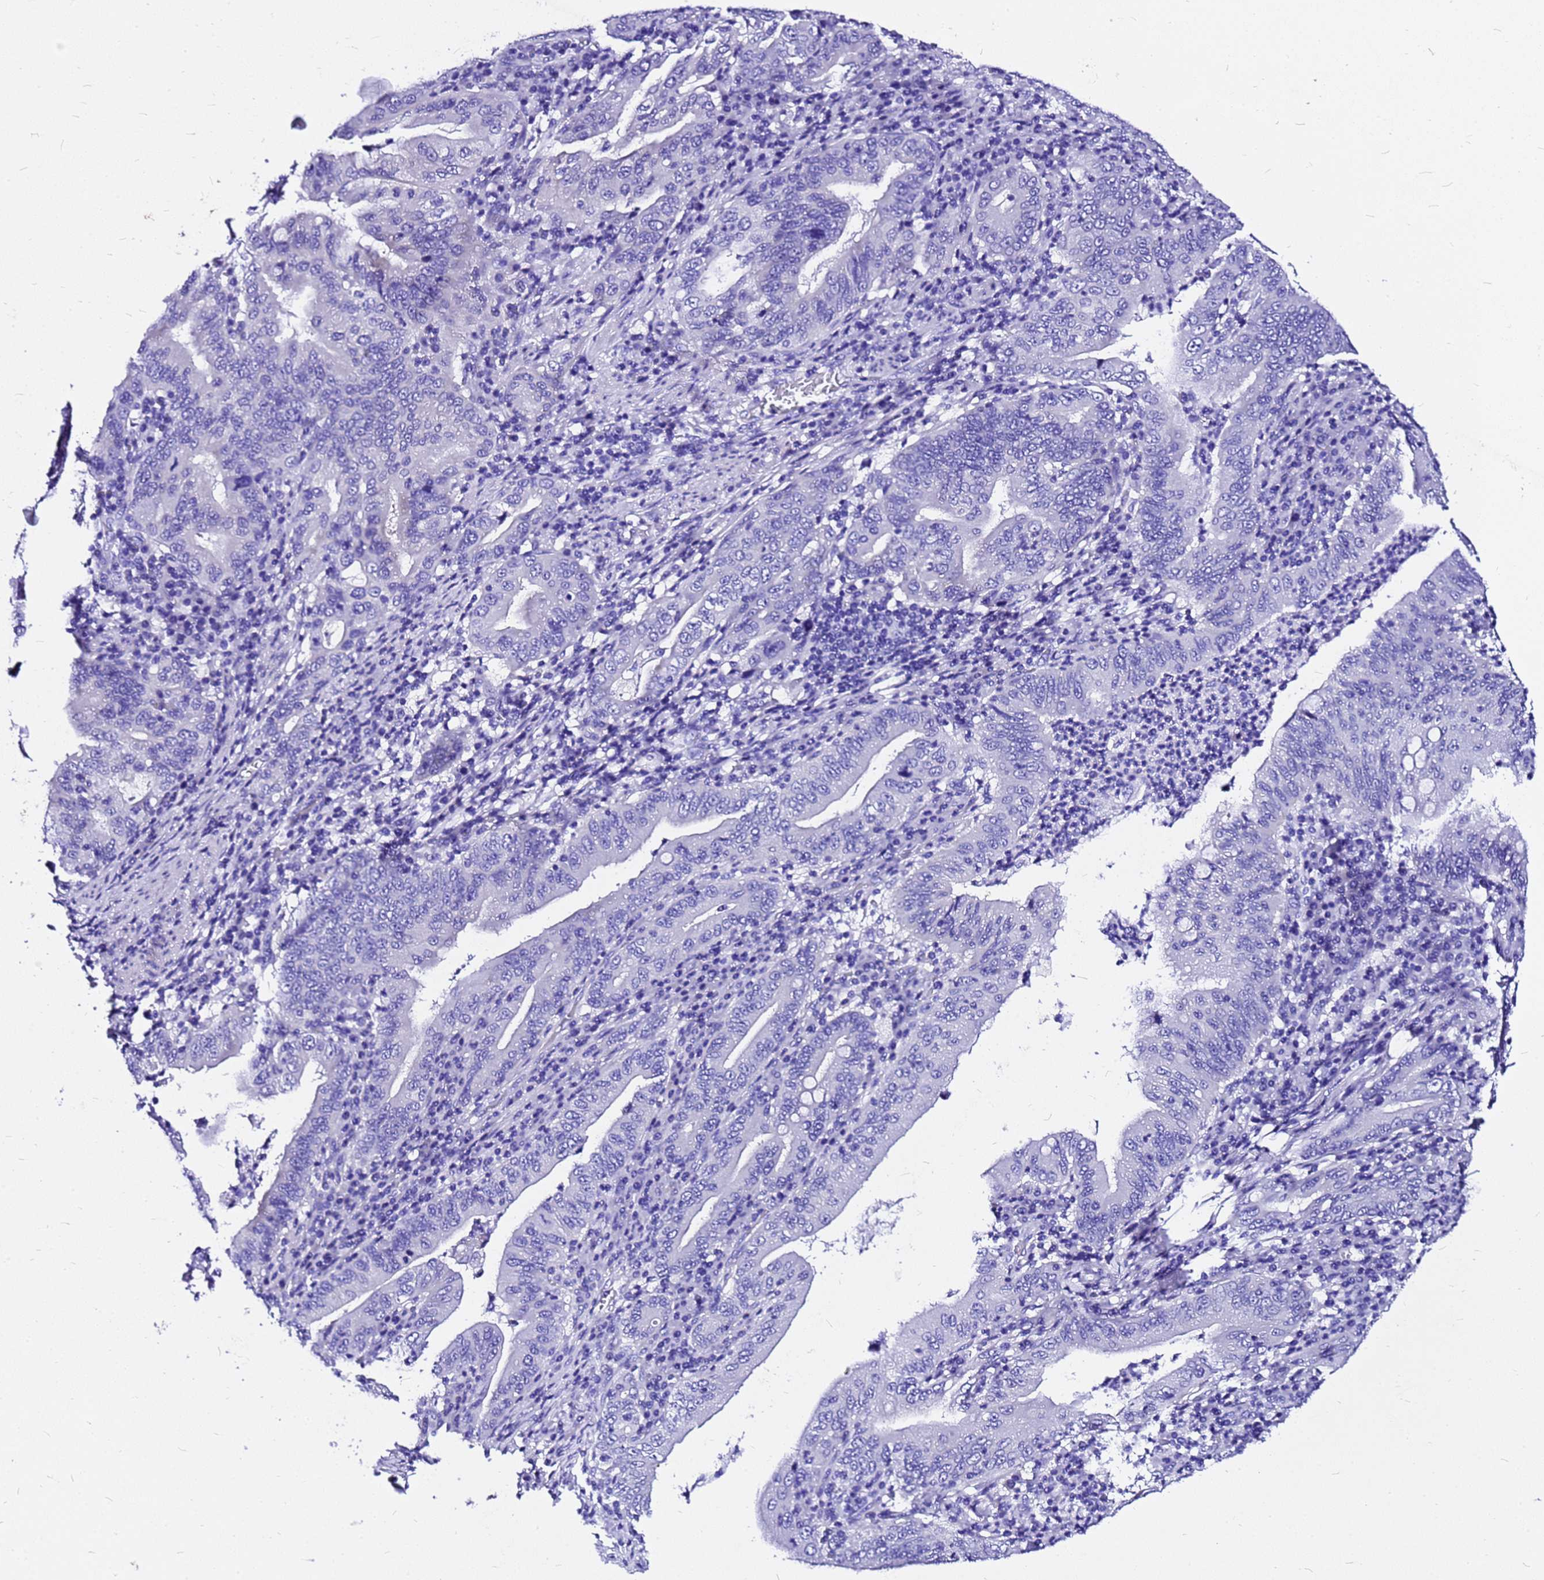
{"staining": {"intensity": "negative", "quantity": "none", "location": "none"}, "tissue": "stomach cancer", "cell_type": "Tumor cells", "image_type": "cancer", "snomed": [{"axis": "morphology", "description": "Normal tissue, NOS"}, {"axis": "morphology", "description": "Adenocarcinoma, NOS"}, {"axis": "topography", "description": "Esophagus"}, {"axis": "topography", "description": "Stomach, upper"}, {"axis": "topography", "description": "Peripheral nerve tissue"}], "caption": "Immunohistochemical staining of human stomach adenocarcinoma reveals no significant positivity in tumor cells.", "gene": "HERC4", "patient": {"sex": "male", "age": 62}}